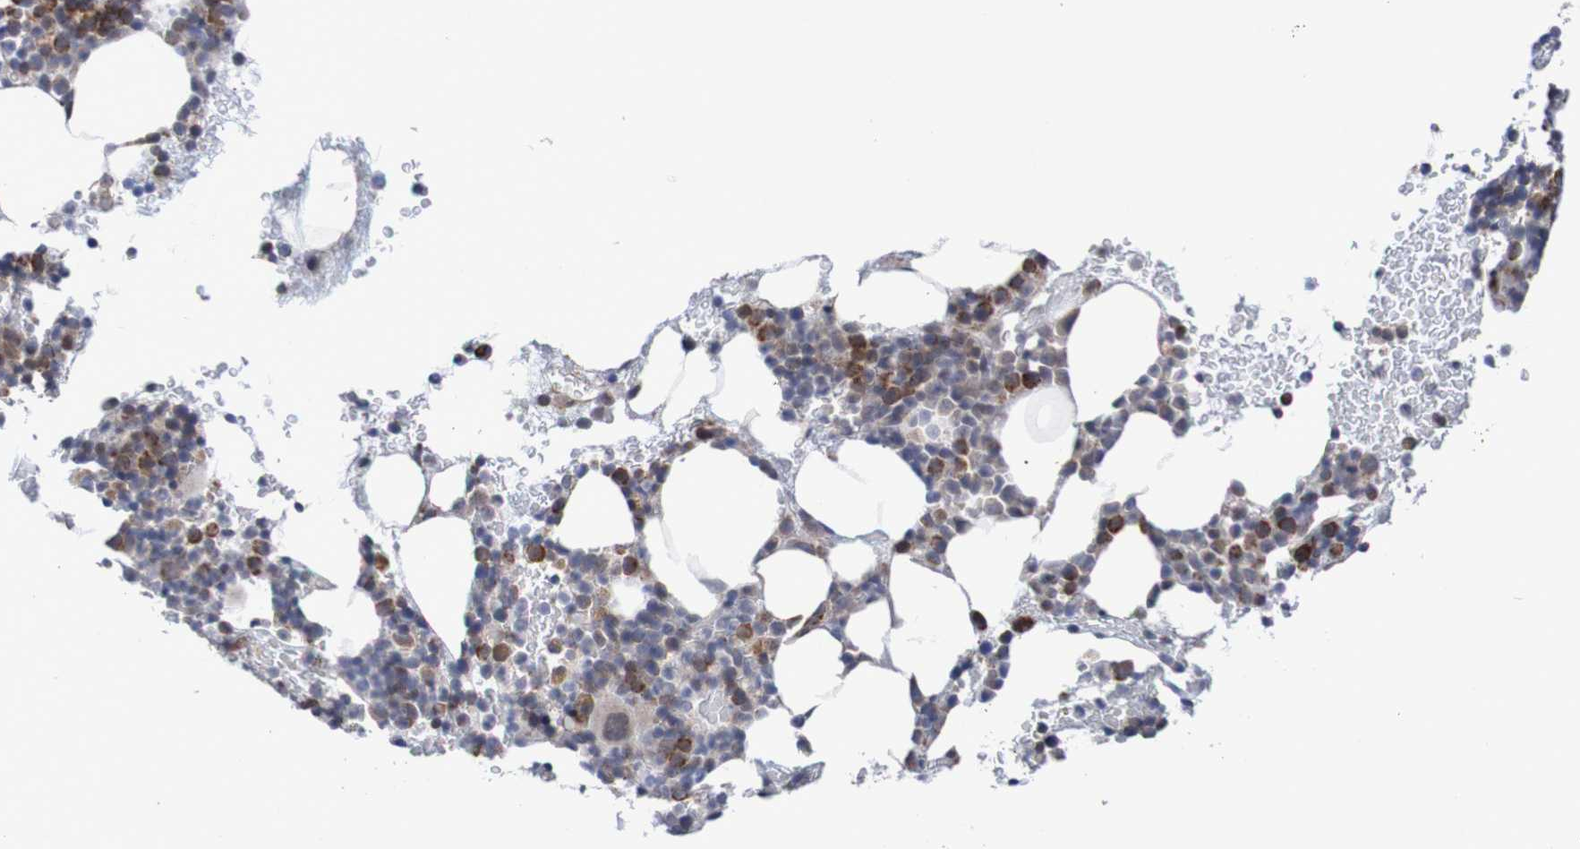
{"staining": {"intensity": "strong", "quantity": "25%-75%", "location": "cytoplasmic/membranous"}, "tissue": "bone marrow", "cell_type": "Hematopoietic cells", "image_type": "normal", "snomed": [{"axis": "morphology", "description": "Normal tissue, NOS"}, {"axis": "morphology", "description": "Inflammation, NOS"}, {"axis": "topography", "description": "Bone marrow"}], "caption": "A brown stain highlights strong cytoplasmic/membranous staining of a protein in hematopoietic cells of unremarkable bone marrow. Immunohistochemistry (ihc) stains the protein in brown and the nuclei are stained blue.", "gene": "DVL1", "patient": {"sex": "female", "age": 70}}